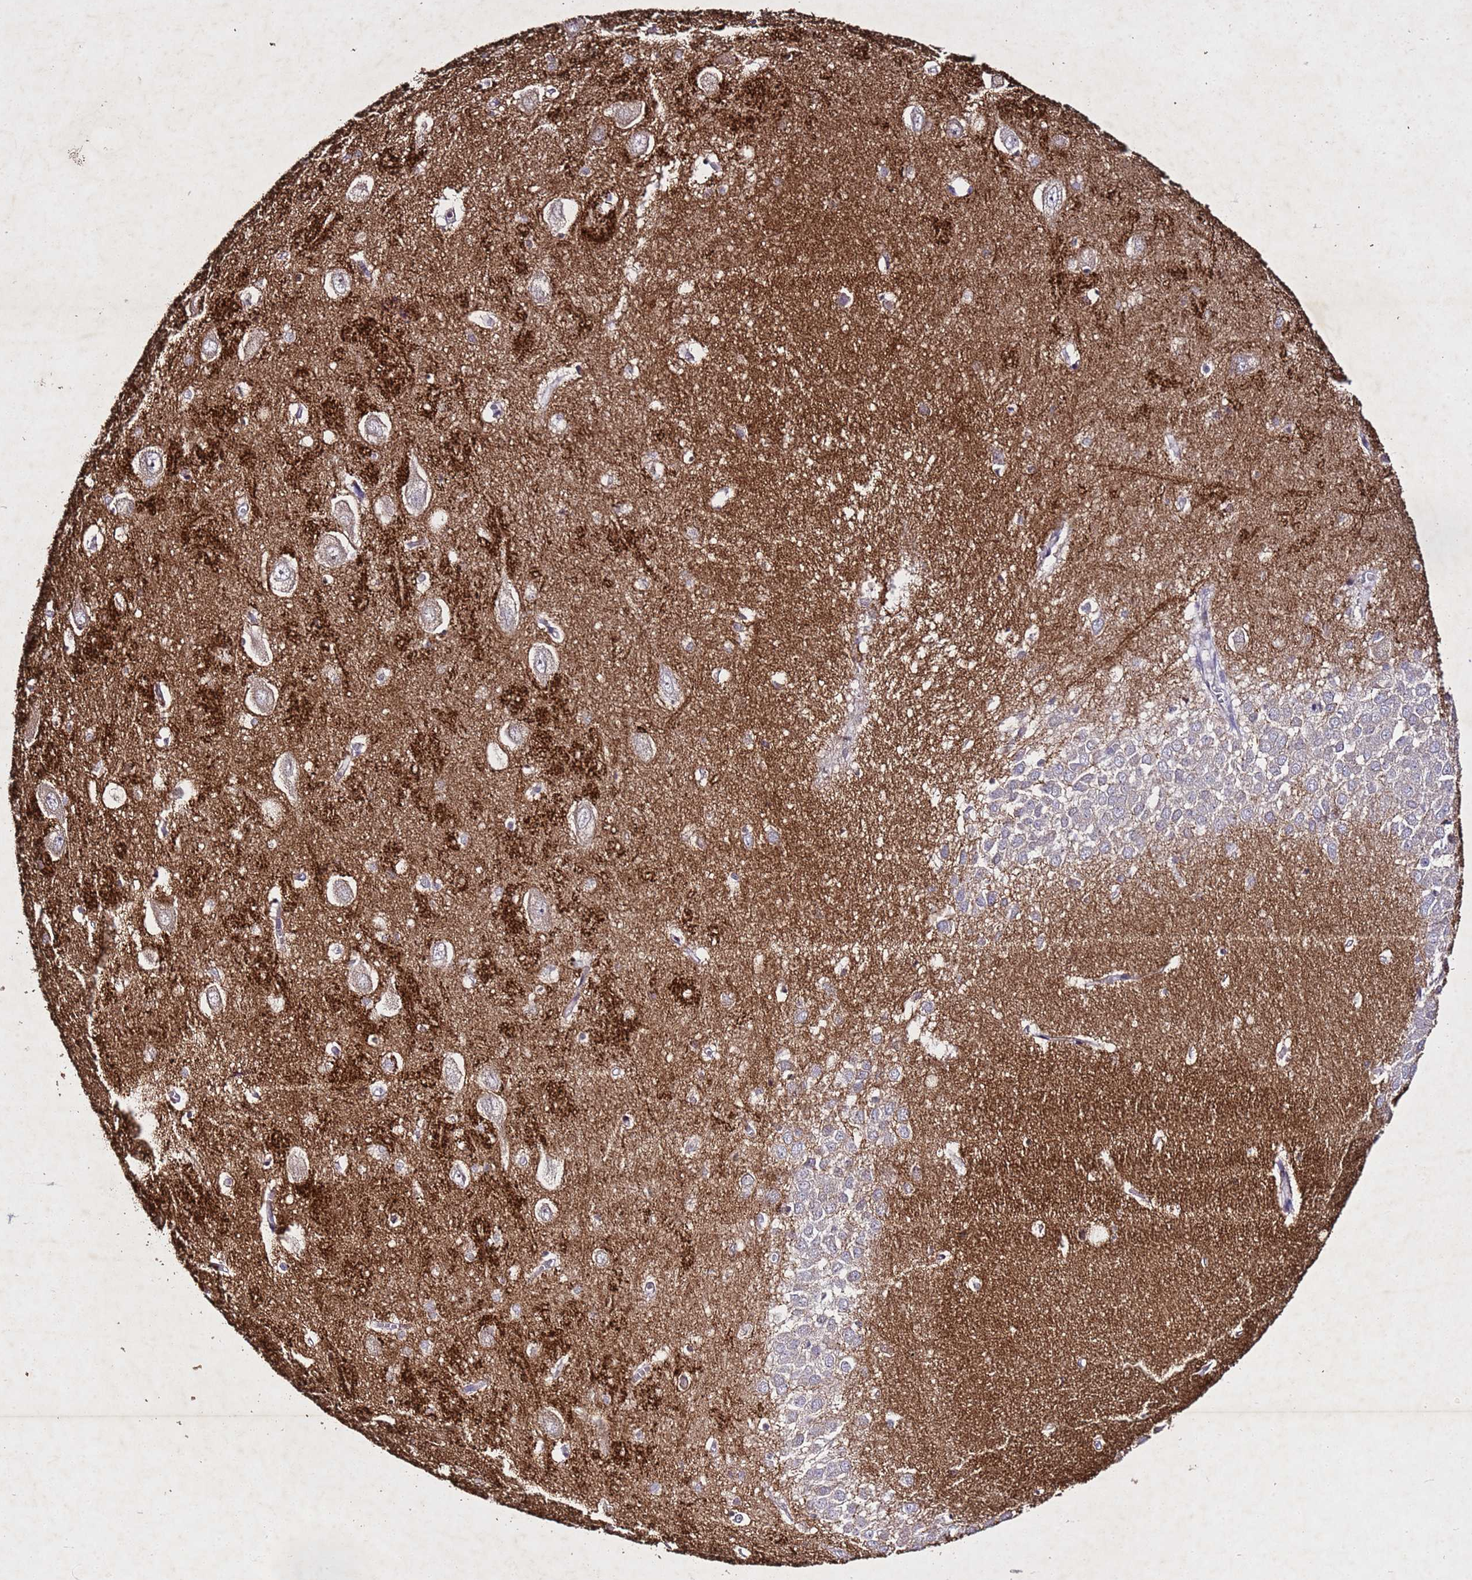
{"staining": {"intensity": "weak", "quantity": "<25%", "location": "cytoplasmic/membranous"}, "tissue": "hippocampus", "cell_type": "Glial cells", "image_type": "normal", "snomed": [{"axis": "morphology", "description": "Normal tissue, NOS"}, {"axis": "topography", "description": "Hippocampus"}], "caption": "Histopathology image shows no significant protein staining in glial cells of unremarkable hippocampus.", "gene": "SV2B", "patient": {"sex": "female", "age": 64}}